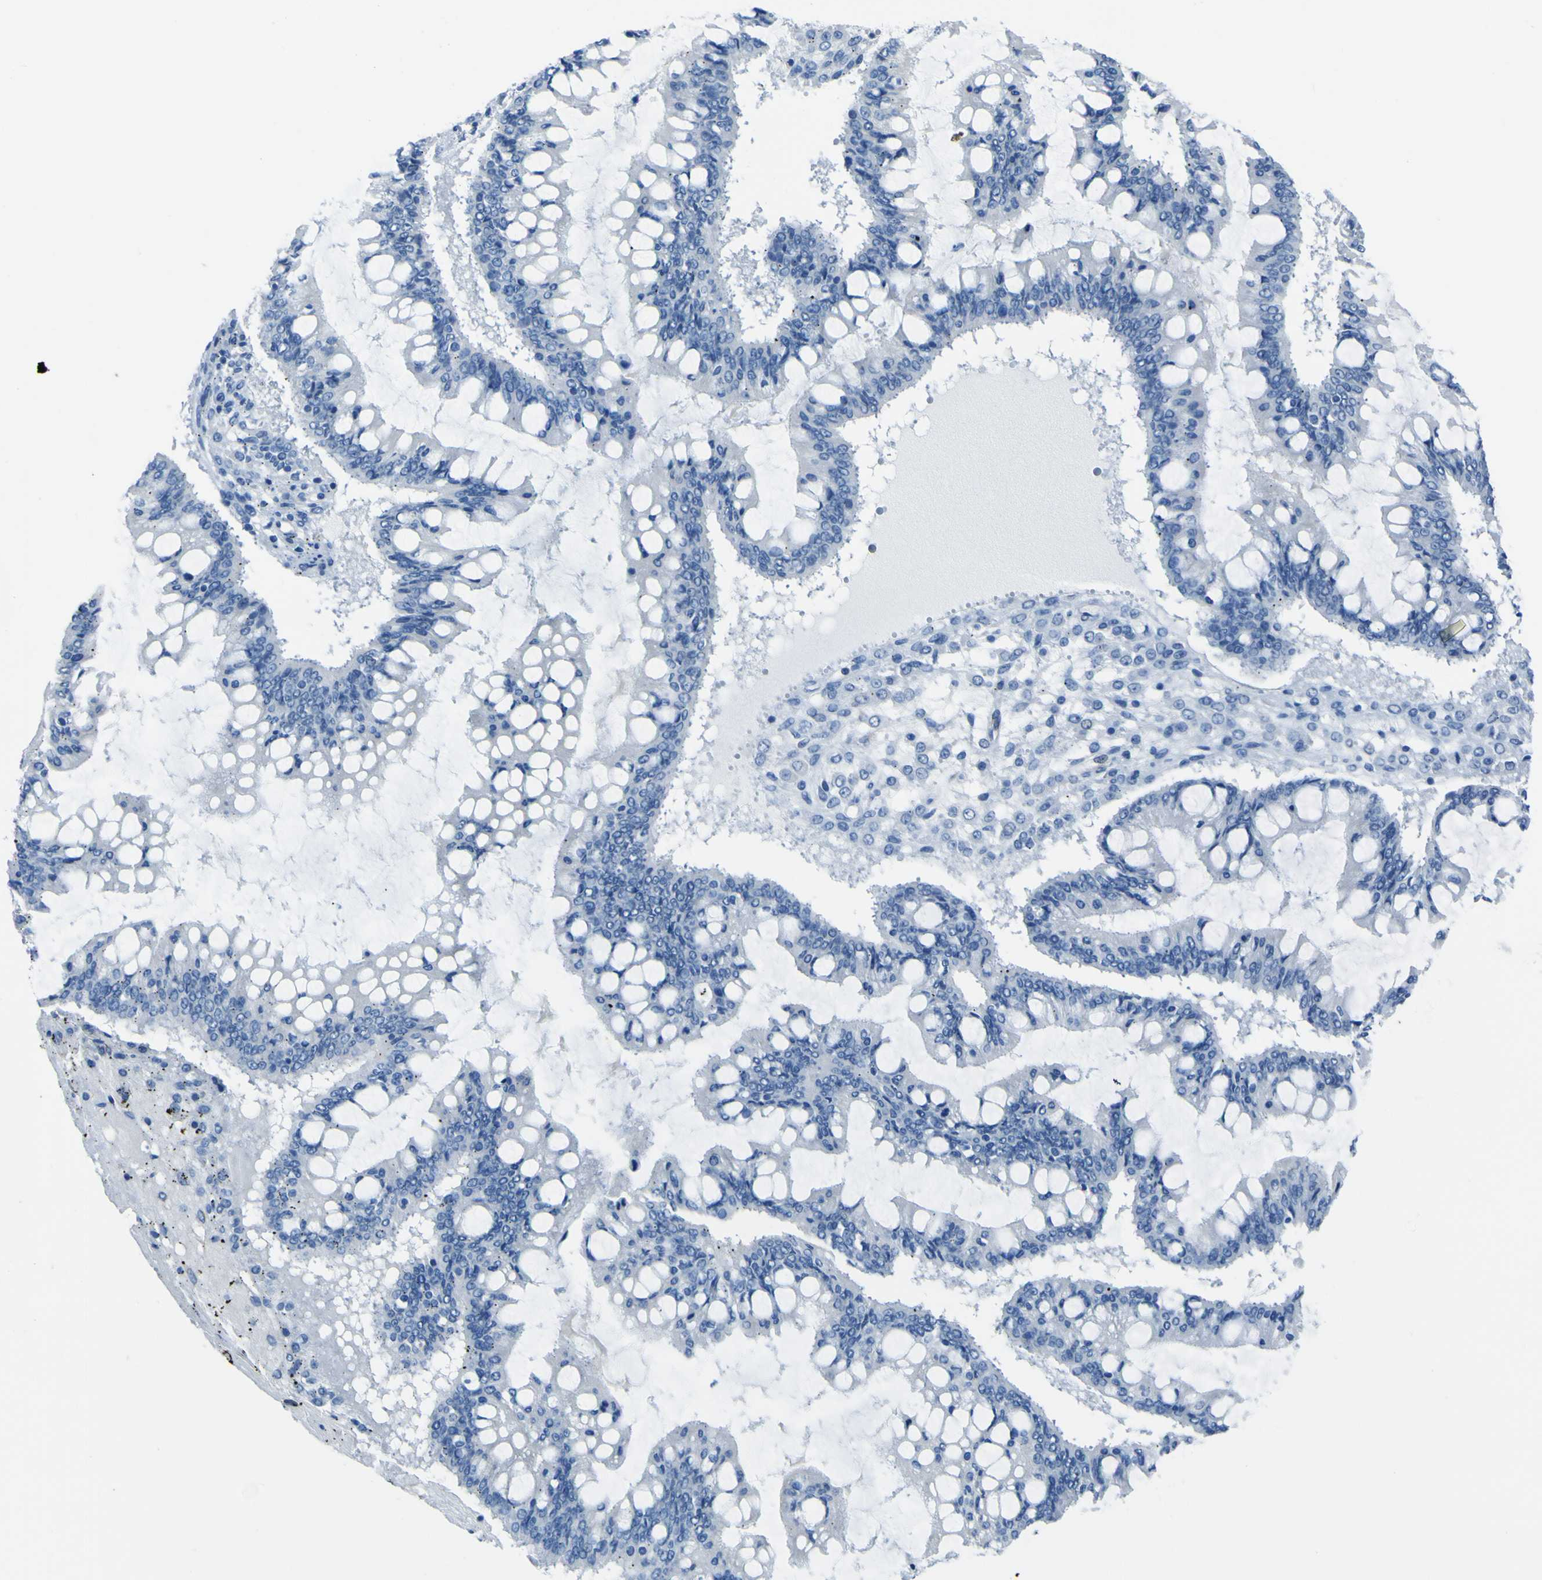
{"staining": {"intensity": "negative", "quantity": "none", "location": "none"}, "tissue": "ovarian cancer", "cell_type": "Tumor cells", "image_type": "cancer", "snomed": [{"axis": "morphology", "description": "Cystadenocarcinoma, mucinous, NOS"}, {"axis": "topography", "description": "Ovary"}], "caption": "DAB (3,3'-diaminobenzidine) immunohistochemical staining of human mucinous cystadenocarcinoma (ovarian) shows no significant positivity in tumor cells.", "gene": "STIM1", "patient": {"sex": "female", "age": 73}}